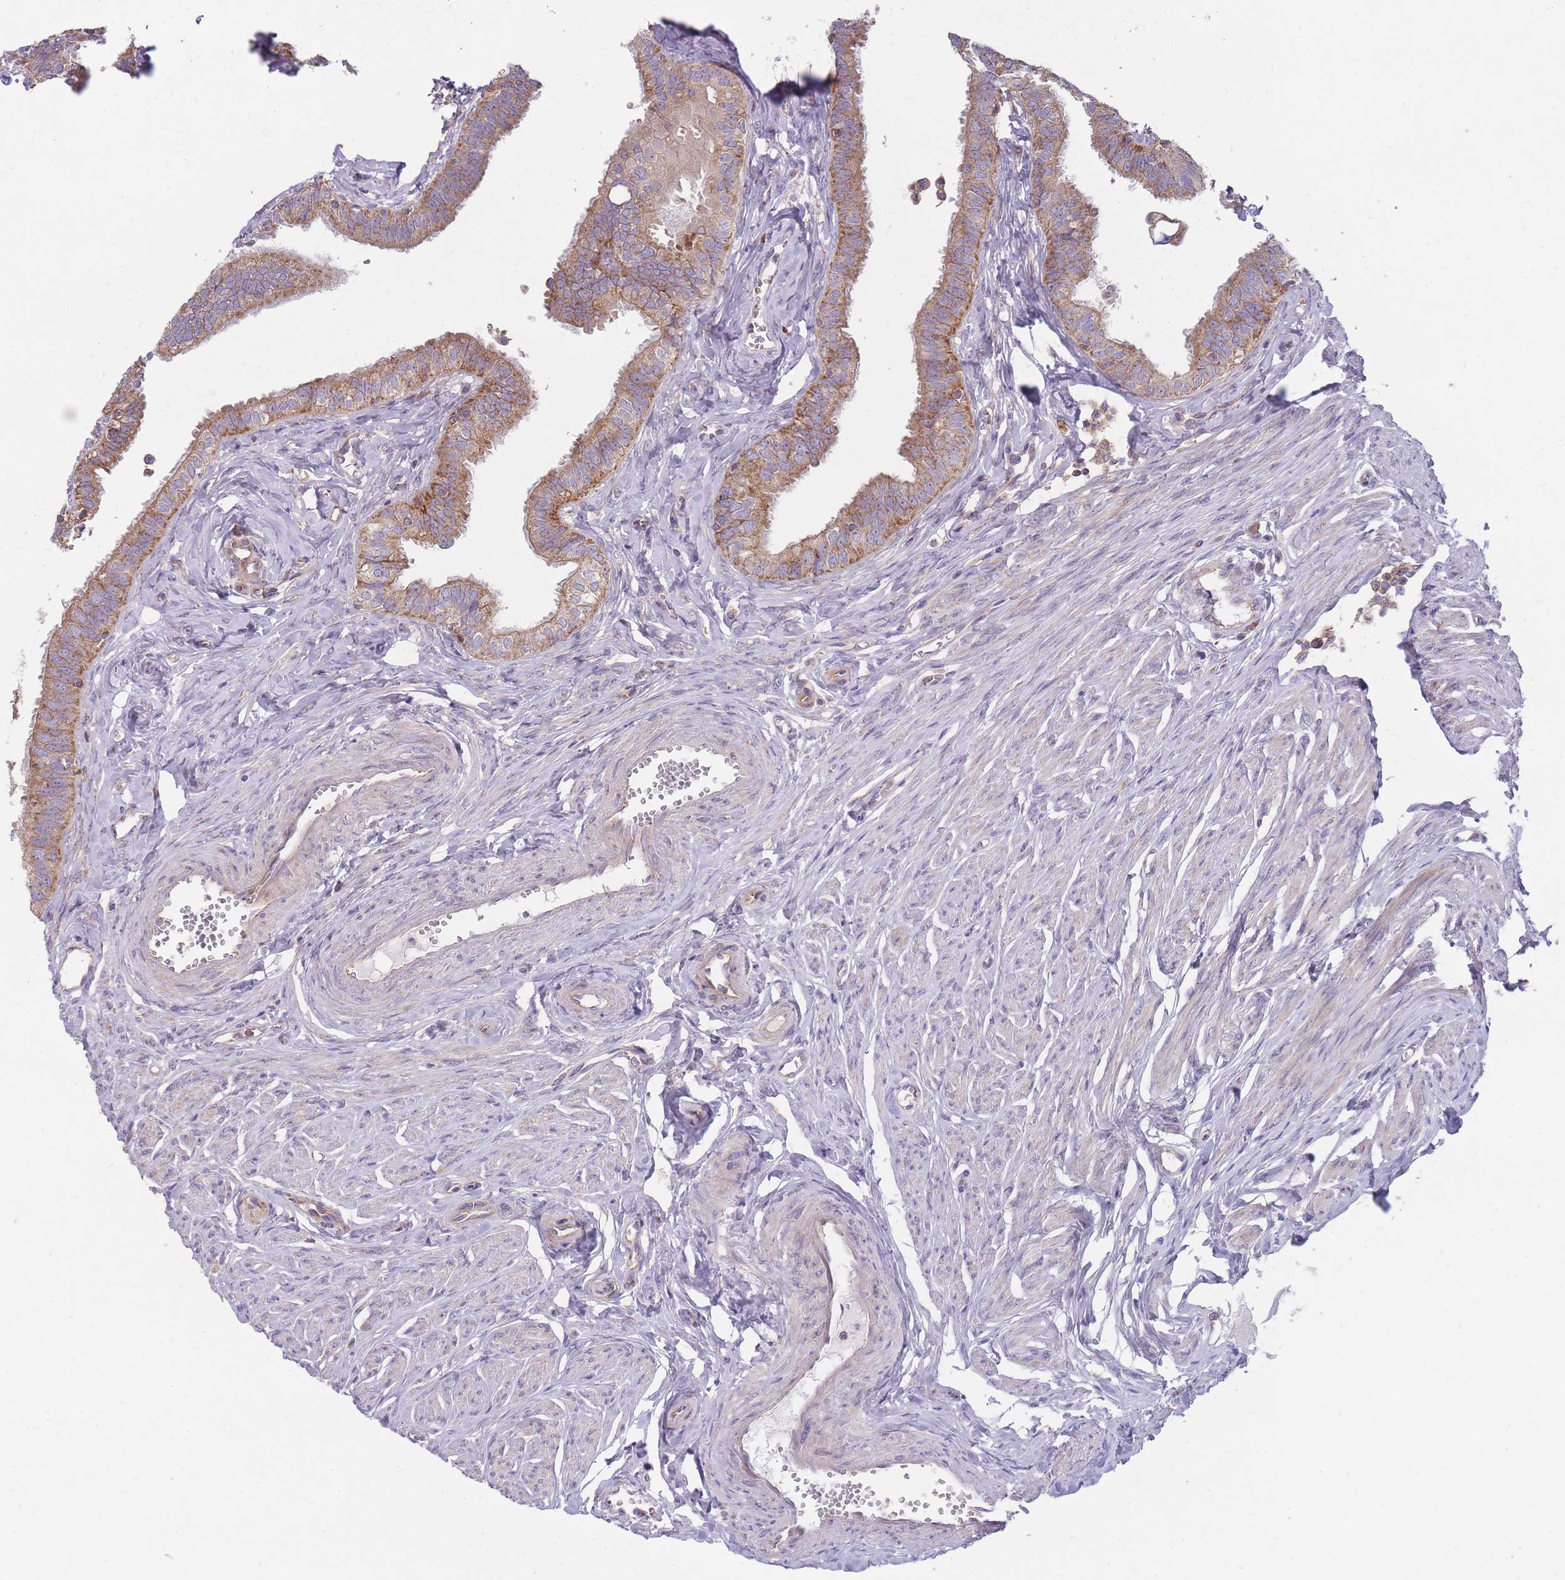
{"staining": {"intensity": "moderate", "quantity": ">75%", "location": "cytoplasmic/membranous"}, "tissue": "fallopian tube", "cell_type": "Glandular cells", "image_type": "normal", "snomed": [{"axis": "morphology", "description": "Normal tissue, NOS"}, {"axis": "morphology", "description": "Carcinoma, NOS"}, {"axis": "topography", "description": "Fallopian tube"}, {"axis": "topography", "description": "Ovary"}], "caption": "Fallopian tube was stained to show a protein in brown. There is medium levels of moderate cytoplasmic/membranous positivity in approximately >75% of glandular cells. (DAB (3,3'-diaminobenzidine) IHC with brightfield microscopy, high magnification).", "gene": "ENSG00000255639", "patient": {"sex": "female", "age": 59}}